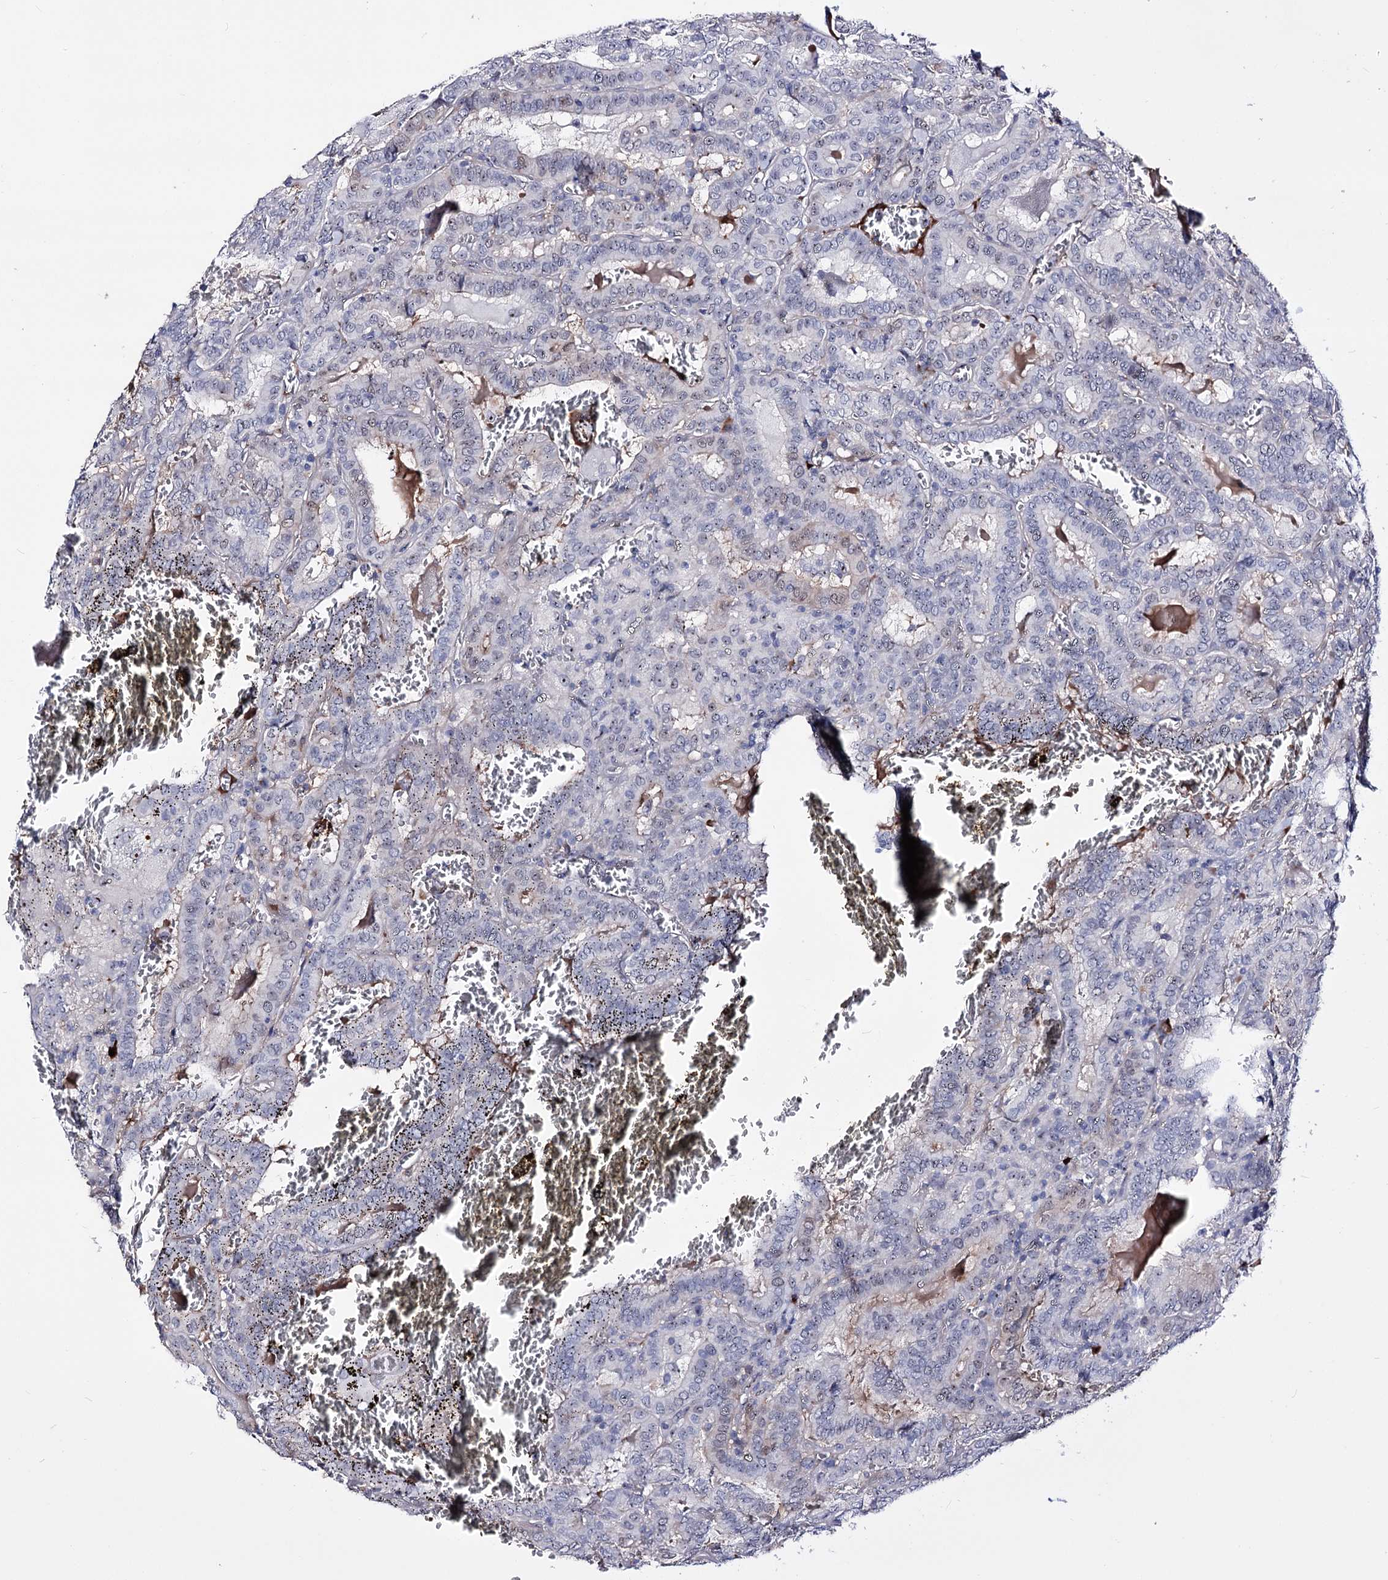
{"staining": {"intensity": "negative", "quantity": "none", "location": "none"}, "tissue": "thyroid cancer", "cell_type": "Tumor cells", "image_type": "cancer", "snomed": [{"axis": "morphology", "description": "Papillary adenocarcinoma, NOS"}, {"axis": "topography", "description": "Thyroid gland"}], "caption": "Thyroid papillary adenocarcinoma stained for a protein using immunohistochemistry (IHC) displays no expression tumor cells.", "gene": "PCGF5", "patient": {"sex": "female", "age": 72}}